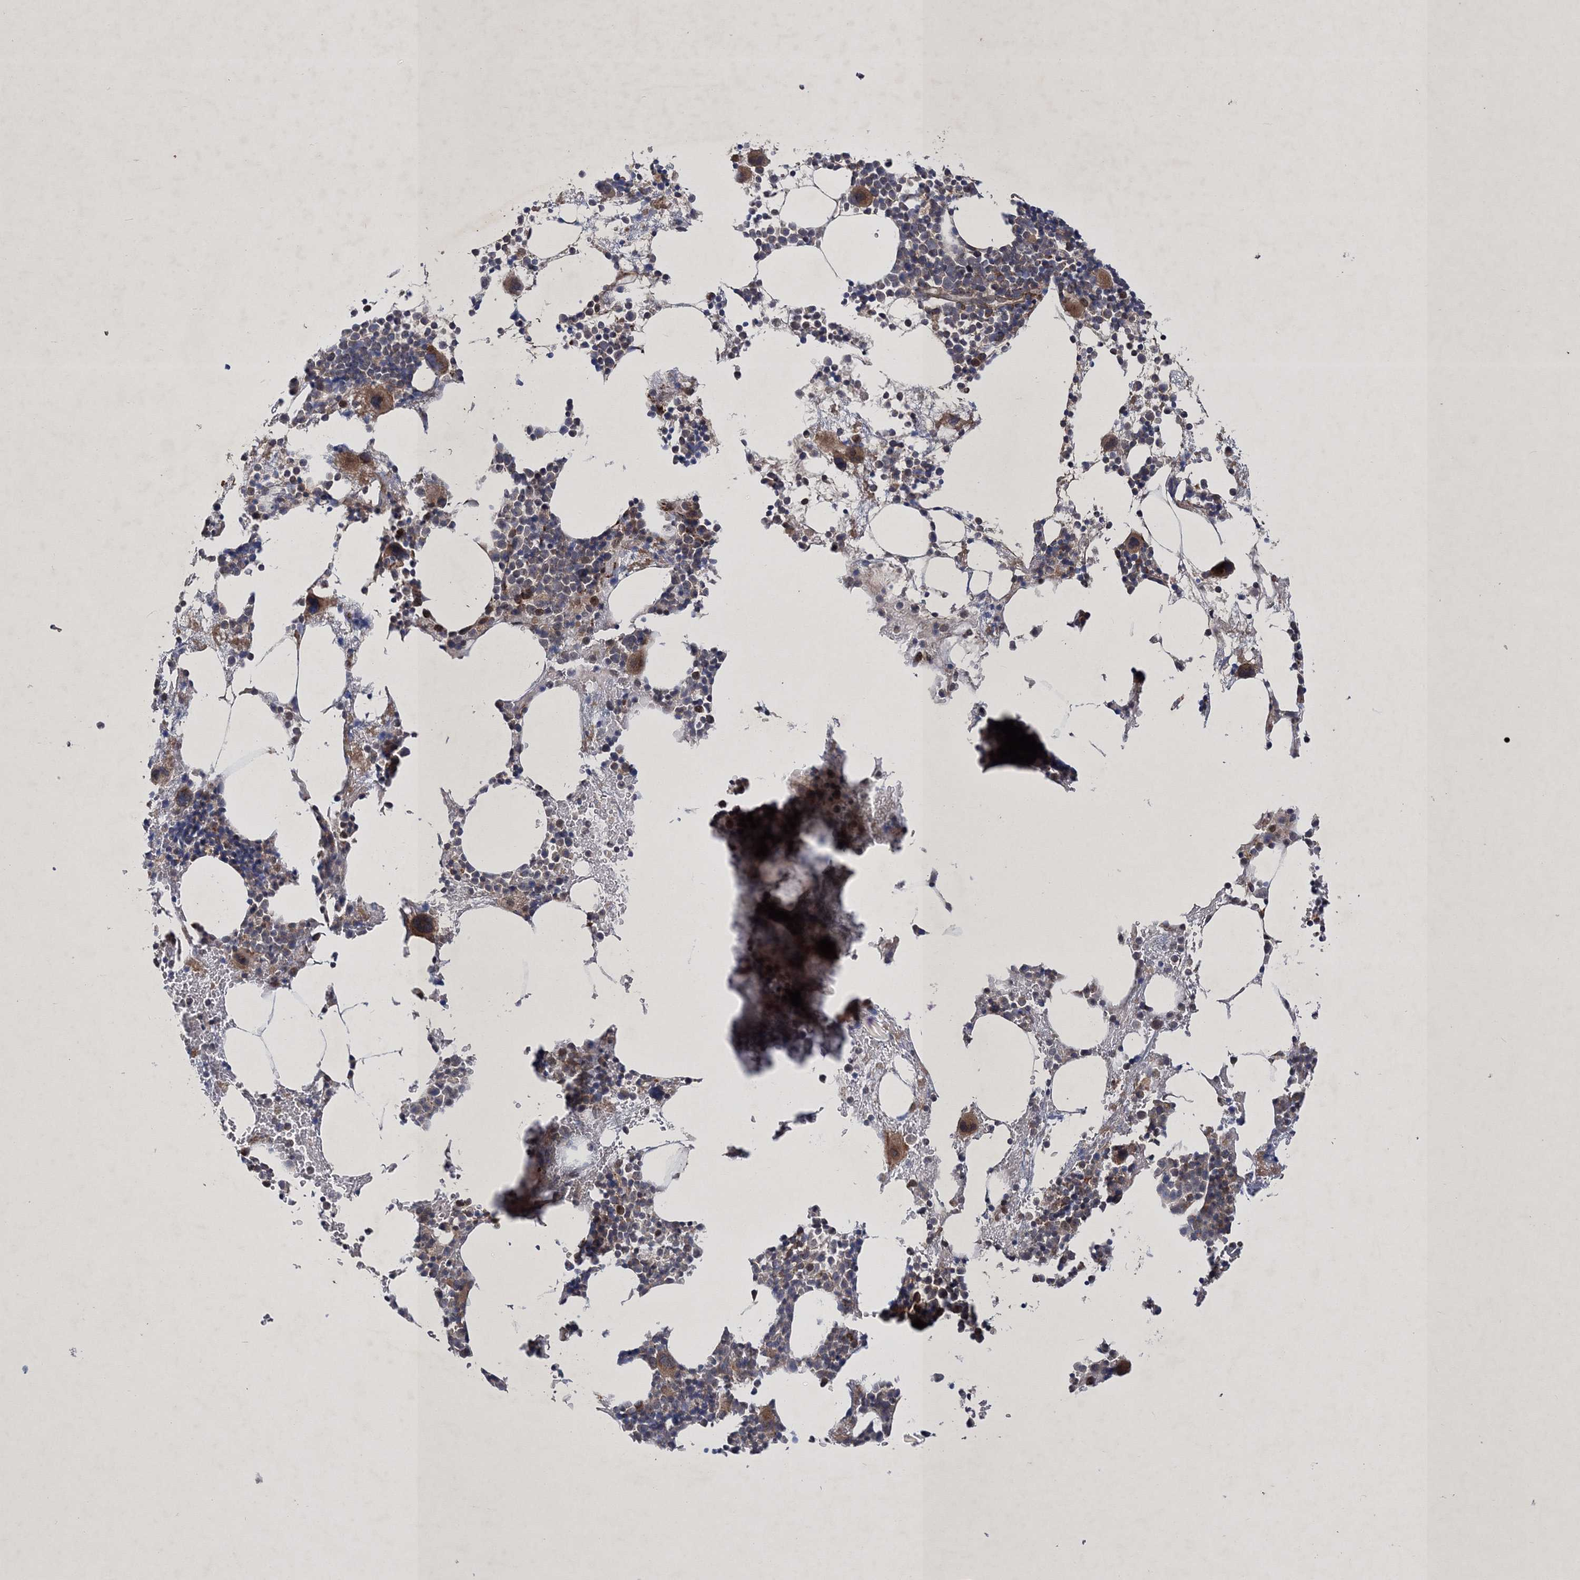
{"staining": {"intensity": "moderate", "quantity": "<25%", "location": "cytoplasmic/membranous"}, "tissue": "bone marrow", "cell_type": "Hematopoietic cells", "image_type": "normal", "snomed": [{"axis": "morphology", "description": "Normal tissue, NOS"}, {"axis": "topography", "description": "Bone marrow"}], "caption": "Bone marrow stained with DAB (3,3'-diaminobenzidine) immunohistochemistry reveals low levels of moderate cytoplasmic/membranous staining in approximately <25% of hematopoietic cells. (Brightfield microscopy of DAB IHC at high magnification).", "gene": "SCRN3", "patient": {"sex": "female", "age": 52}}